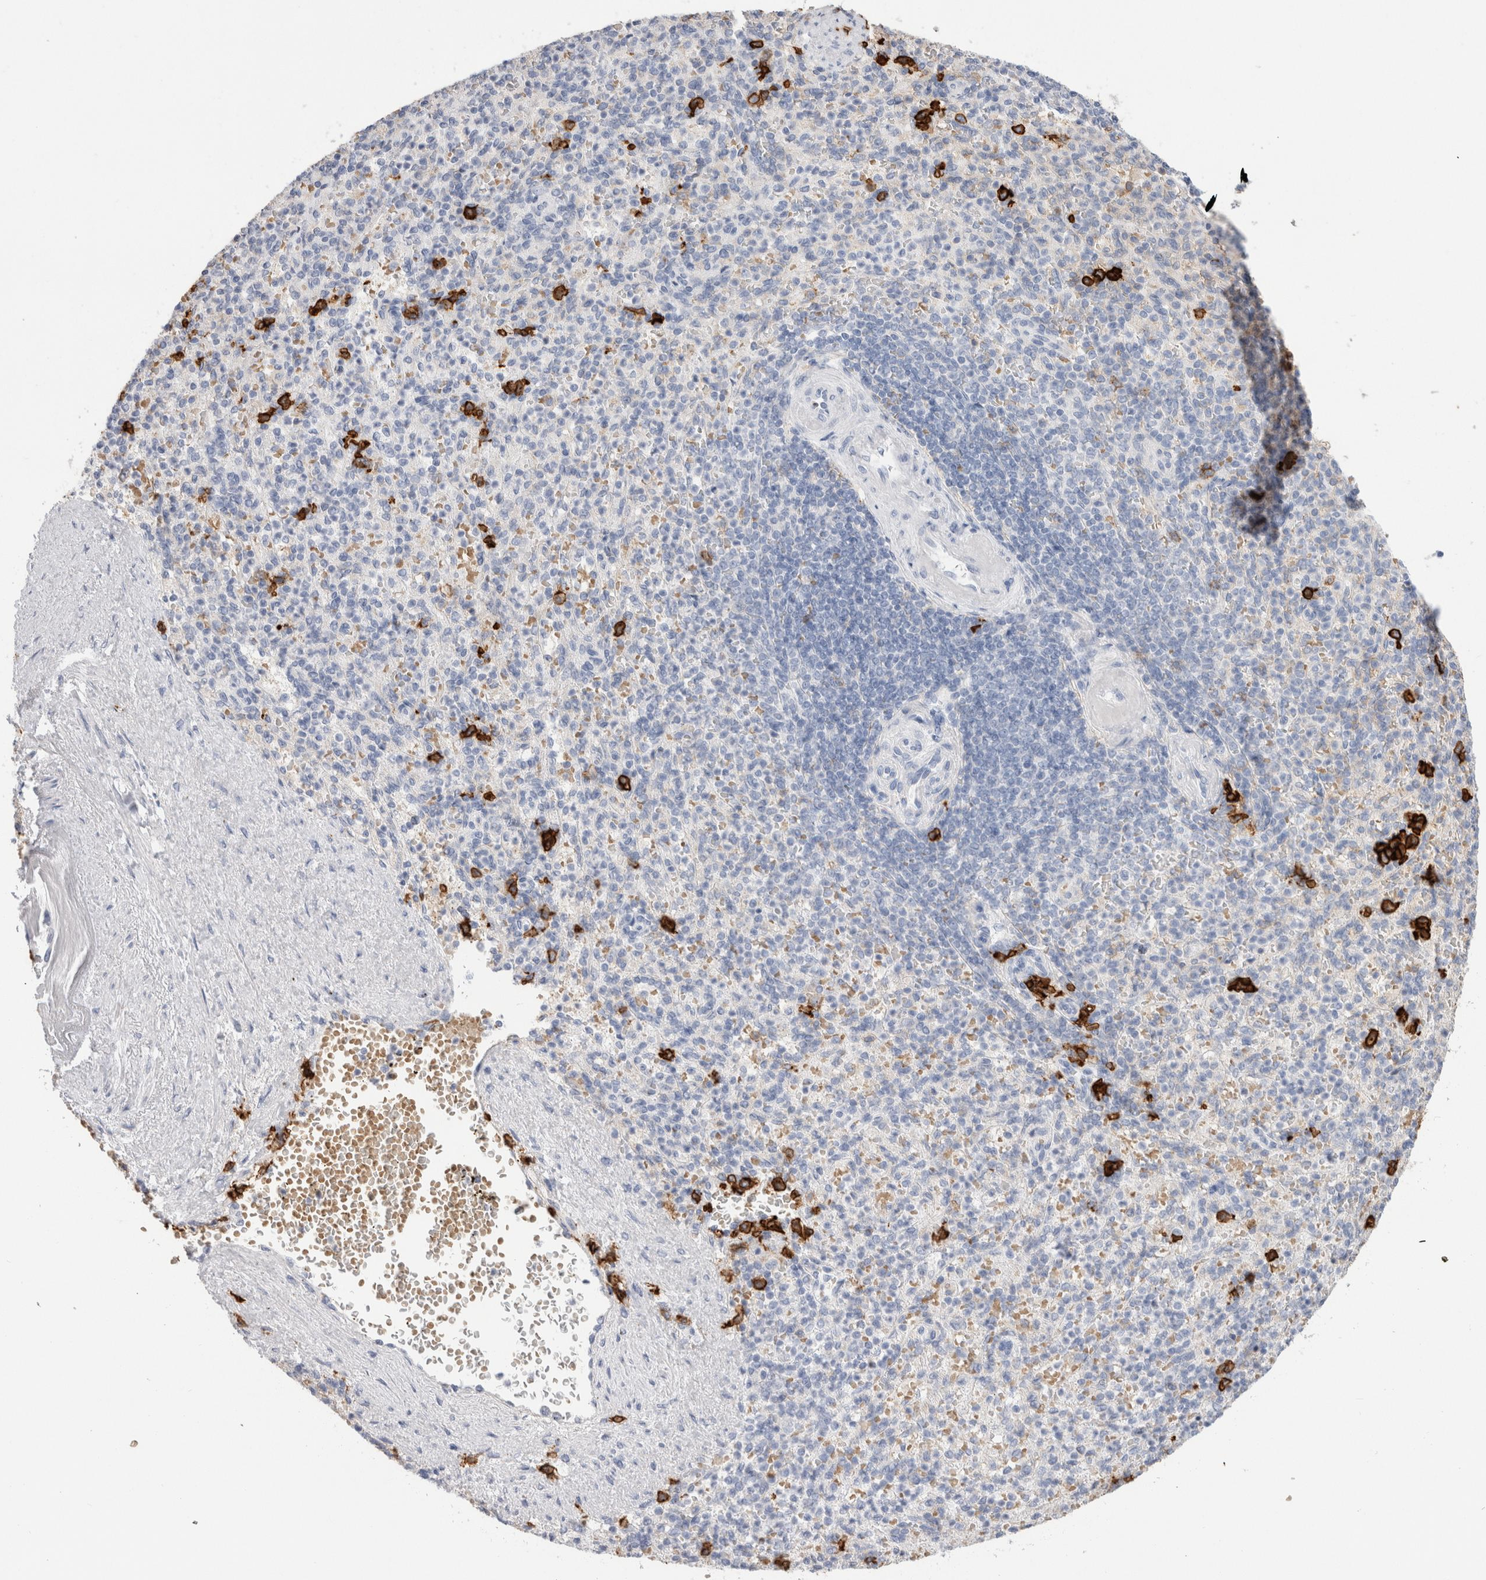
{"staining": {"intensity": "strong", "quantity": "<25%", "location": "cytoplasmic/membranous"}, "tissue": "spleen", "cell_type": "Cells in red pulp", "image_type": "normal", "snomed": [{"axis": "morphology", "description": "Normal tissue, NOS"}, {"axis": "topography", "description": "Spleen"}], "caption": "Cells in red pulp reveal medium levels of strong cytoplasmic/membranous positivity in approximately <25% of cells in normal human spleen. The staining was performed using DAB to visualize the protein expression in brown, while the nuclei were stained in blue with hematoxylin (Magnification: 20x).", "gene": "CD38", "patient": {"sex": "female", "age": 74}}